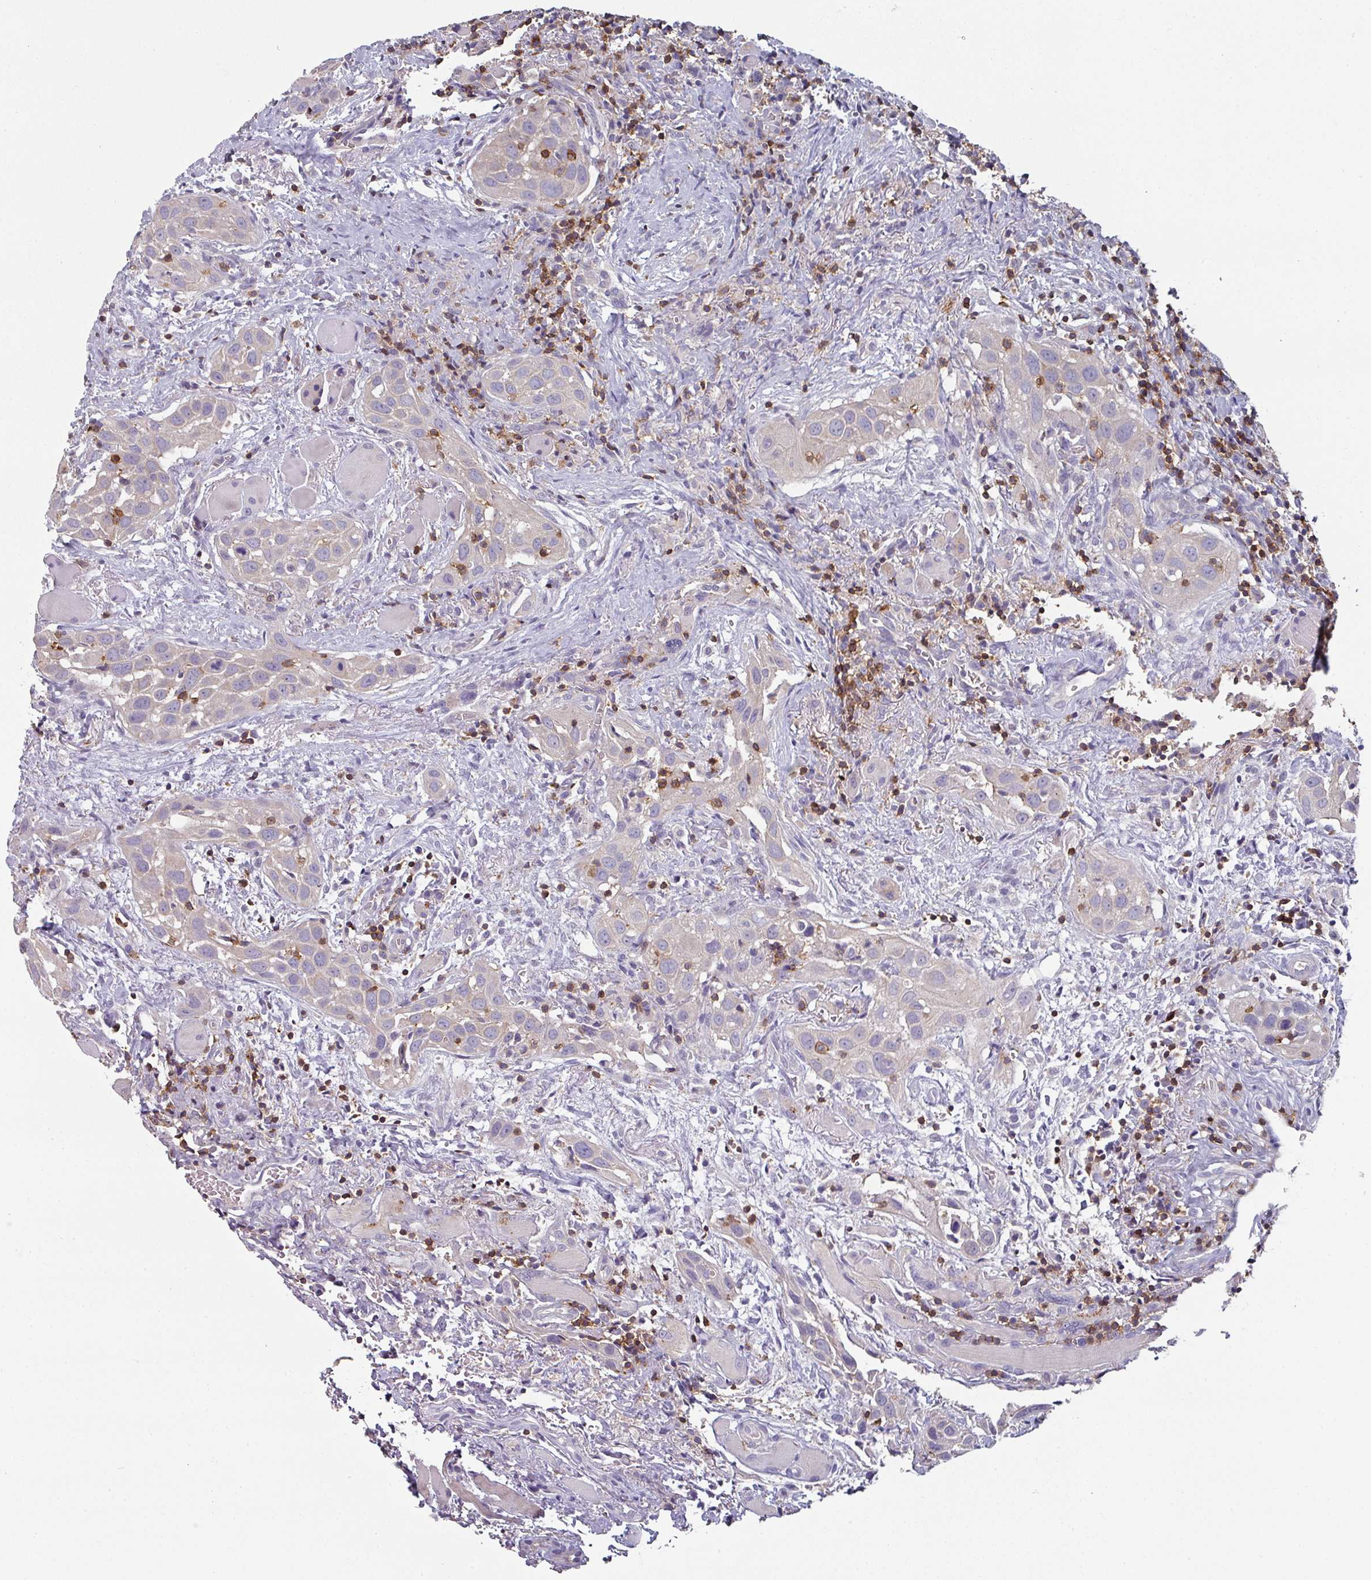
{"staining": {"intensity": "negative", "quantity": "none", "location": "none"}, "tissue": "head and neck cancer", "cell_type": "Tumor cells", "image_type": "cancer", "snomed": [{"axis": "morphology", "description": "Squamous cell carcinoma, NOS"}, {"axis": "topography", "description": "Oral tissue"}, {"axis": "topography", "description": "Head-Neck"}], "caption": "The image reveals no significant staining in tumor cells of head and neck cancer.", "gene": "CD3G", "patient": {"sex": "female", "age": 50}}